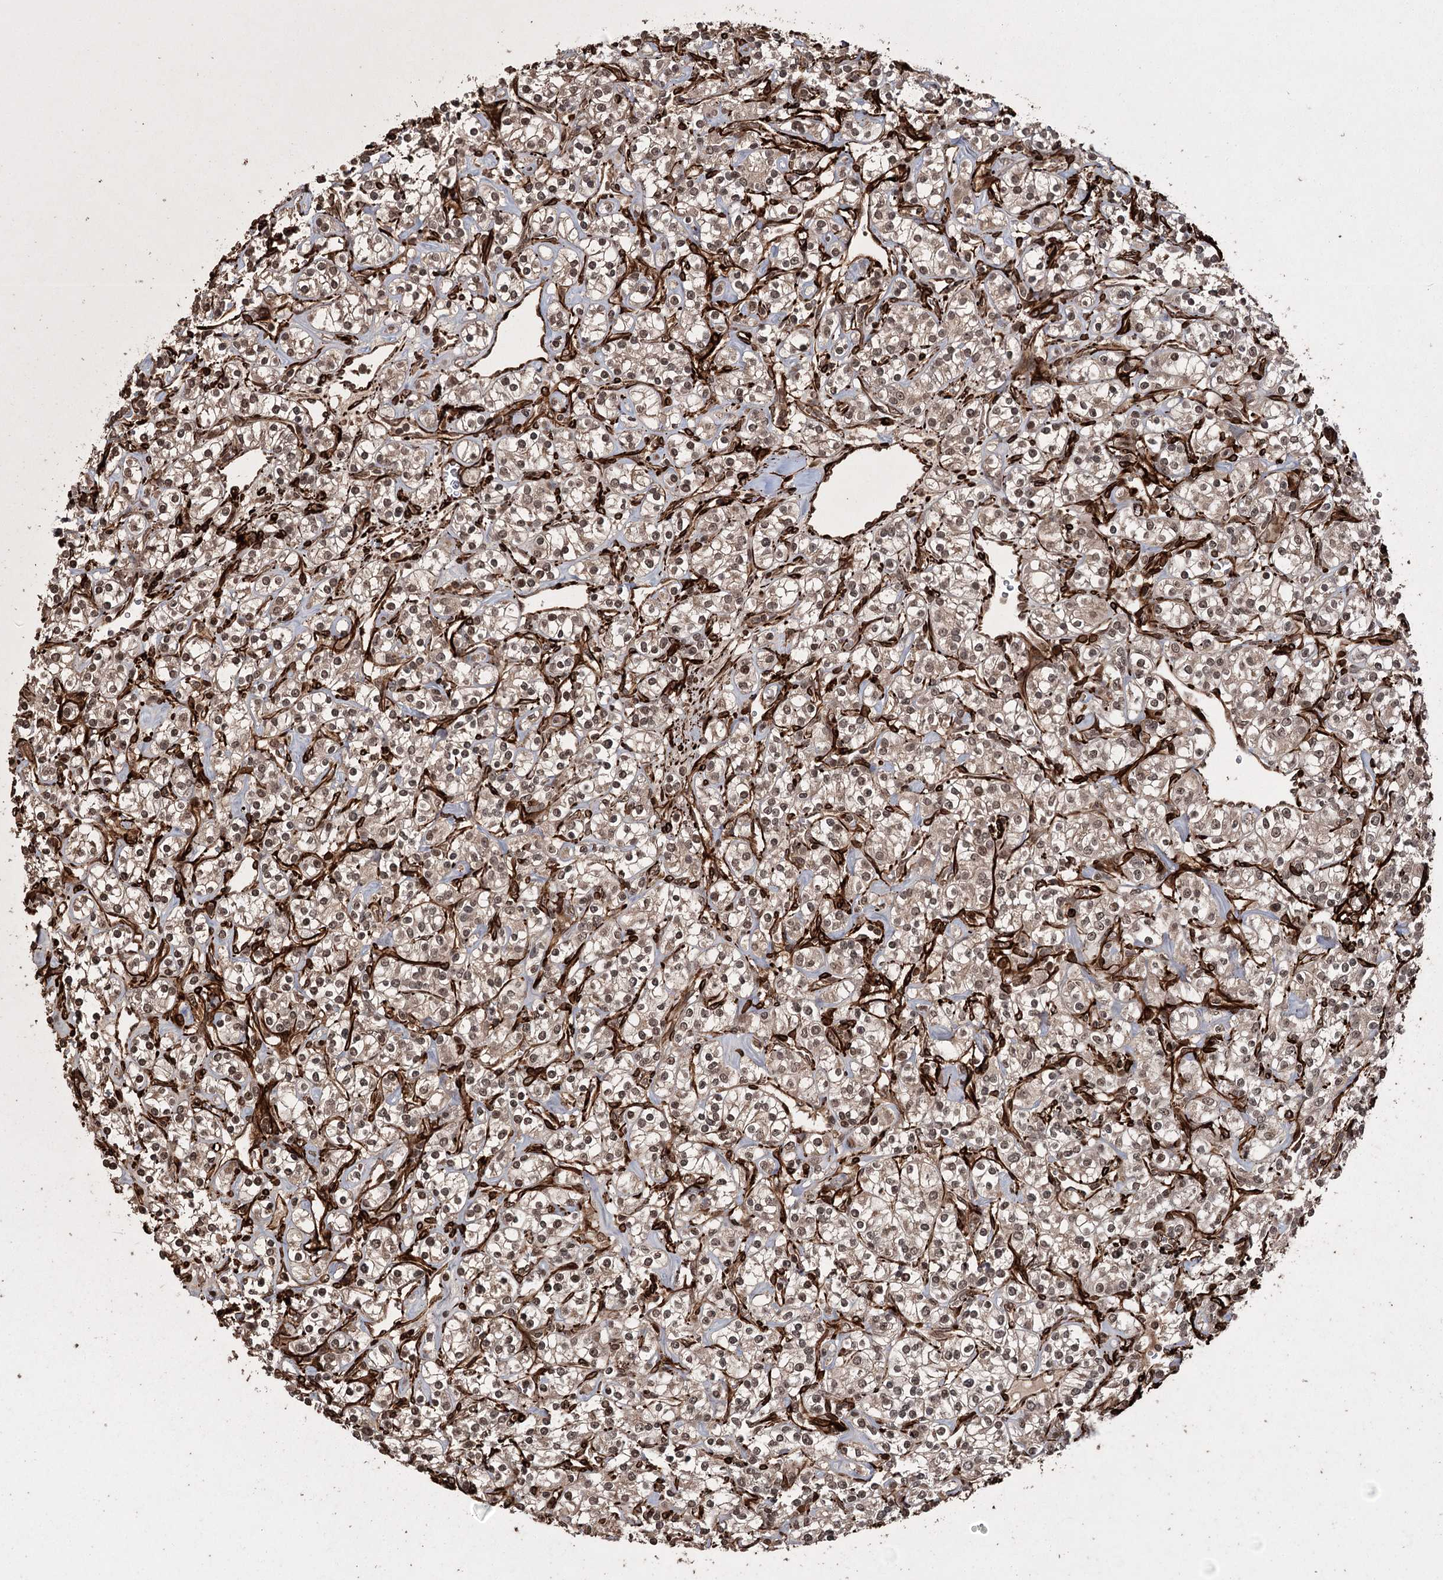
{"staining": {"intensity": "moderate", "quantity": ">75%", "location": "nuclear"}, "tissue": "renal cancer", "cell_type": "Tumor cells", "image_type": "cancer", "snomed": [{"axis": "morphology", "description": "Adenocarcinoma, NOS"}, {"axis": "topography", "description": "Kidney"}], "caption": "A histopathology image of human adenocarcinoma (renal) stained for a protein exhibits moderate nuclear brown staining in tumor cells.", "gene": "RPAP3", "patient": {"sex": "male", "age": 77}}